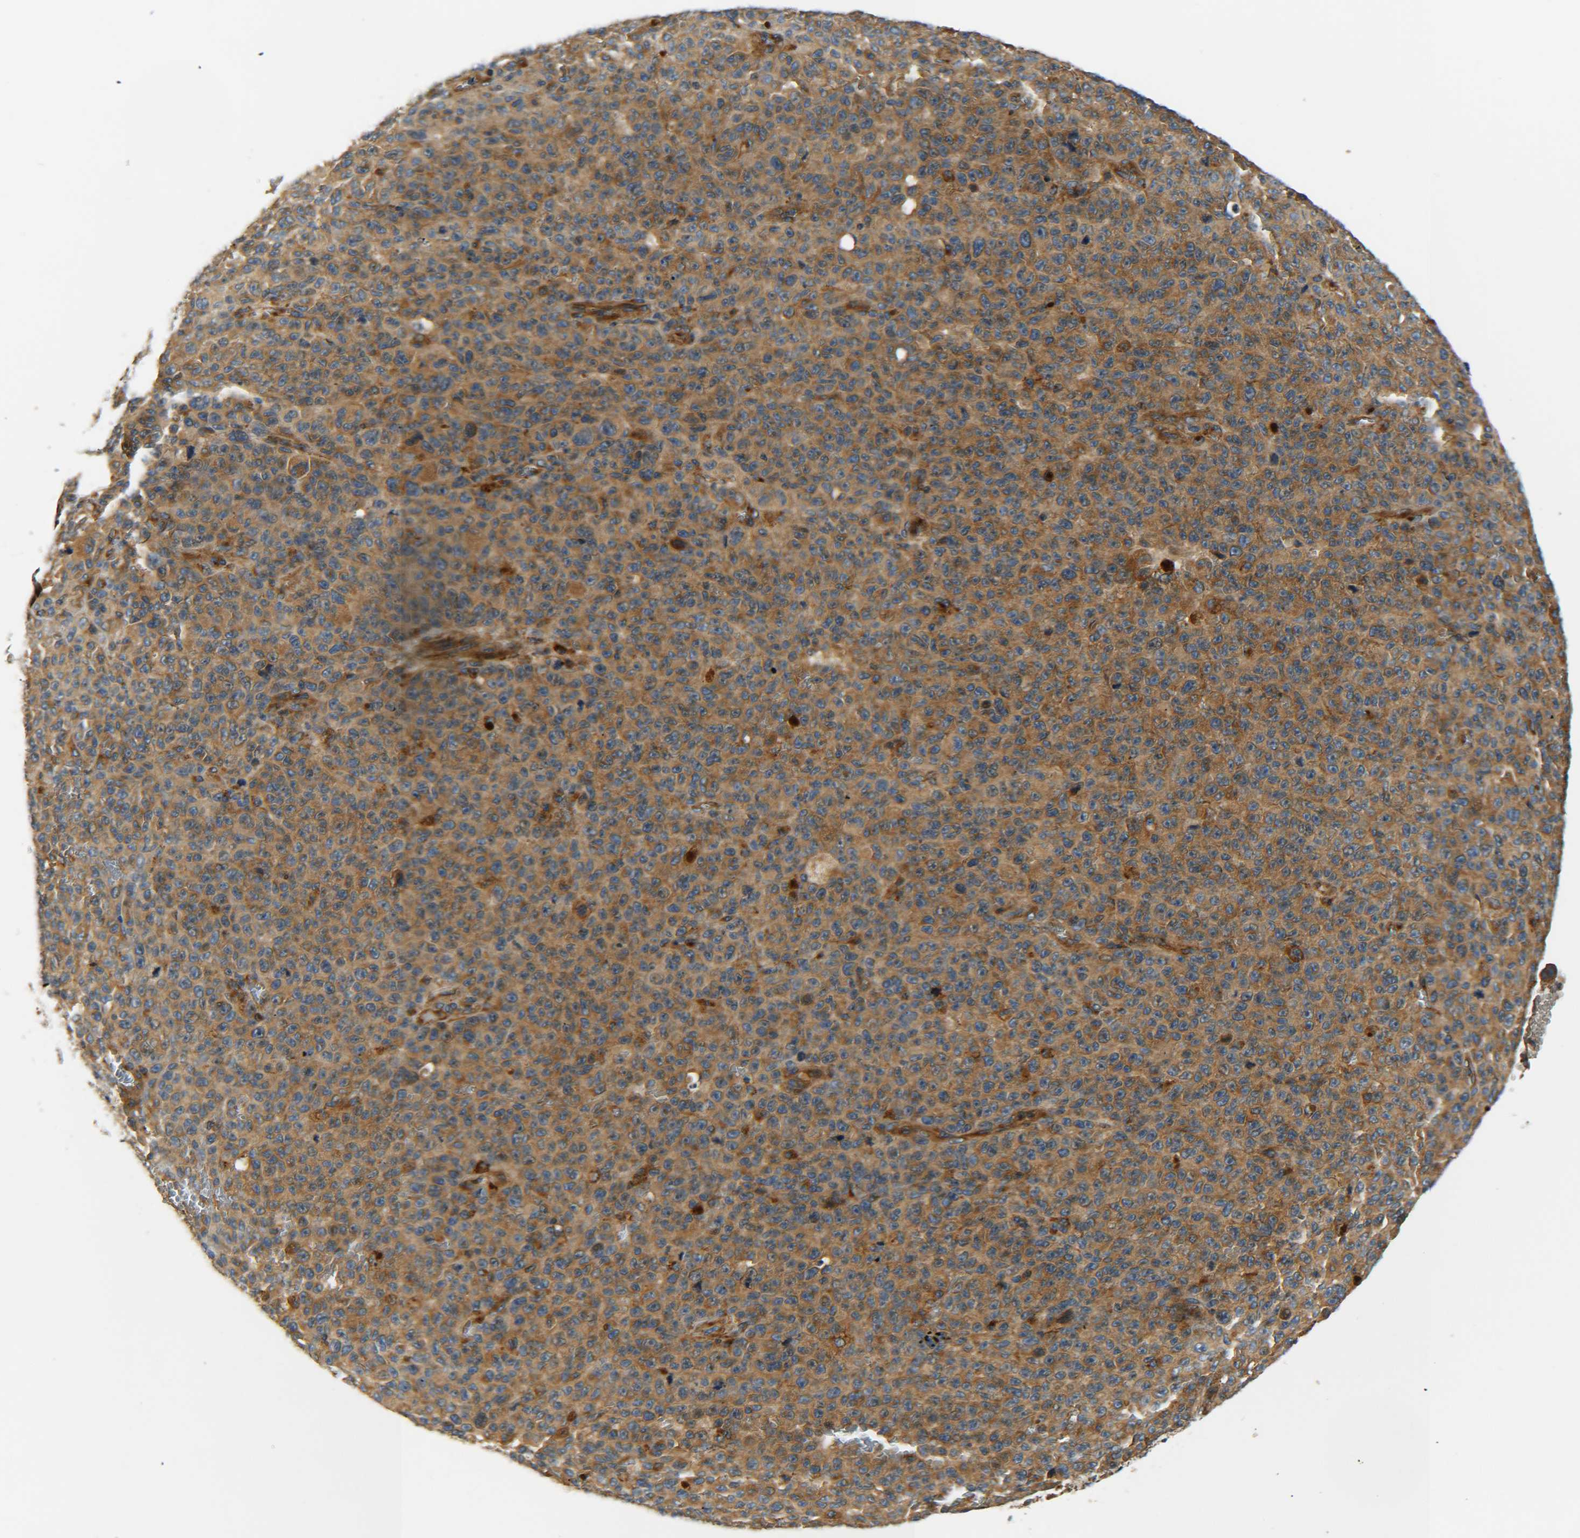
{"staining": {"intensity": "moderate", "quantity": ">75%", "location": "cytoplasmic/membranous"}, "tissue": "melanoma", "cell_type": "Tumor cells", "image_type": "cancer", "snomed": [{"axis": "morphology", "description": "Malignant melanoma, NOS"}, {"axis": "topography", "description": "Skin"}], "caption": "A histopathology image of malignant melanoma stained for a protein exhibits moderate cytoplasmic/membranous brown staining in tumor cells.", "gene": "LRCH3", "patient": {"sex": "female", "age": 82}}